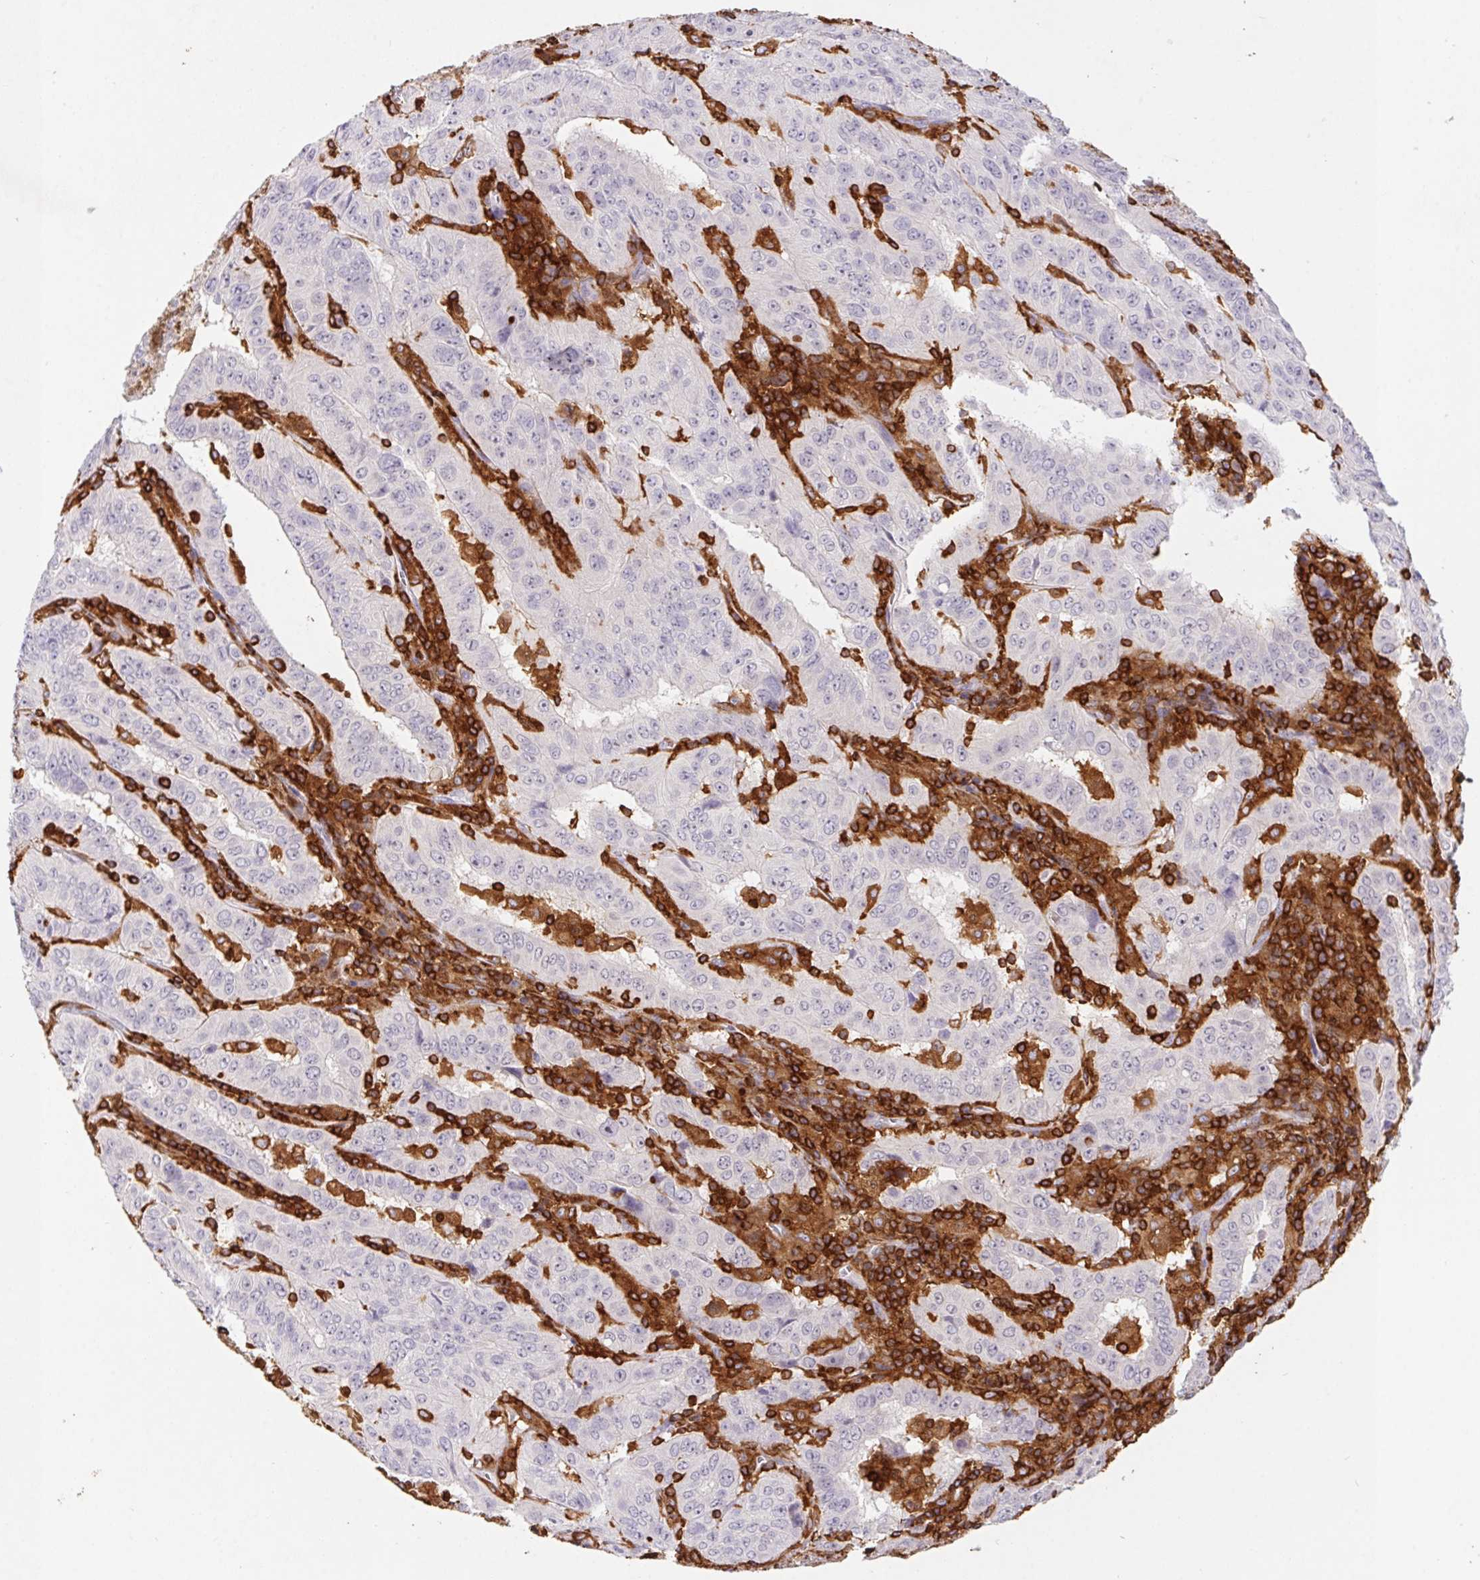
{"staining": {"intensity": "negative", "quantity": "none", "location": "none"}, "tissue": "pancreatic cancer", "cell_type": "Tumor cells", "image_type": "cancer", "snomed": [{"axis": "morphology", "description": "Adenocarcinoma, NOS"}, {"axis": "topography", "description": "Pancreas"}], "caption": "Tumor cells show no significant protein staining in pancreatic adenocarcinoma.", "gene": "APBB1IP", "patient": {"sex": "male", "age": 63}}